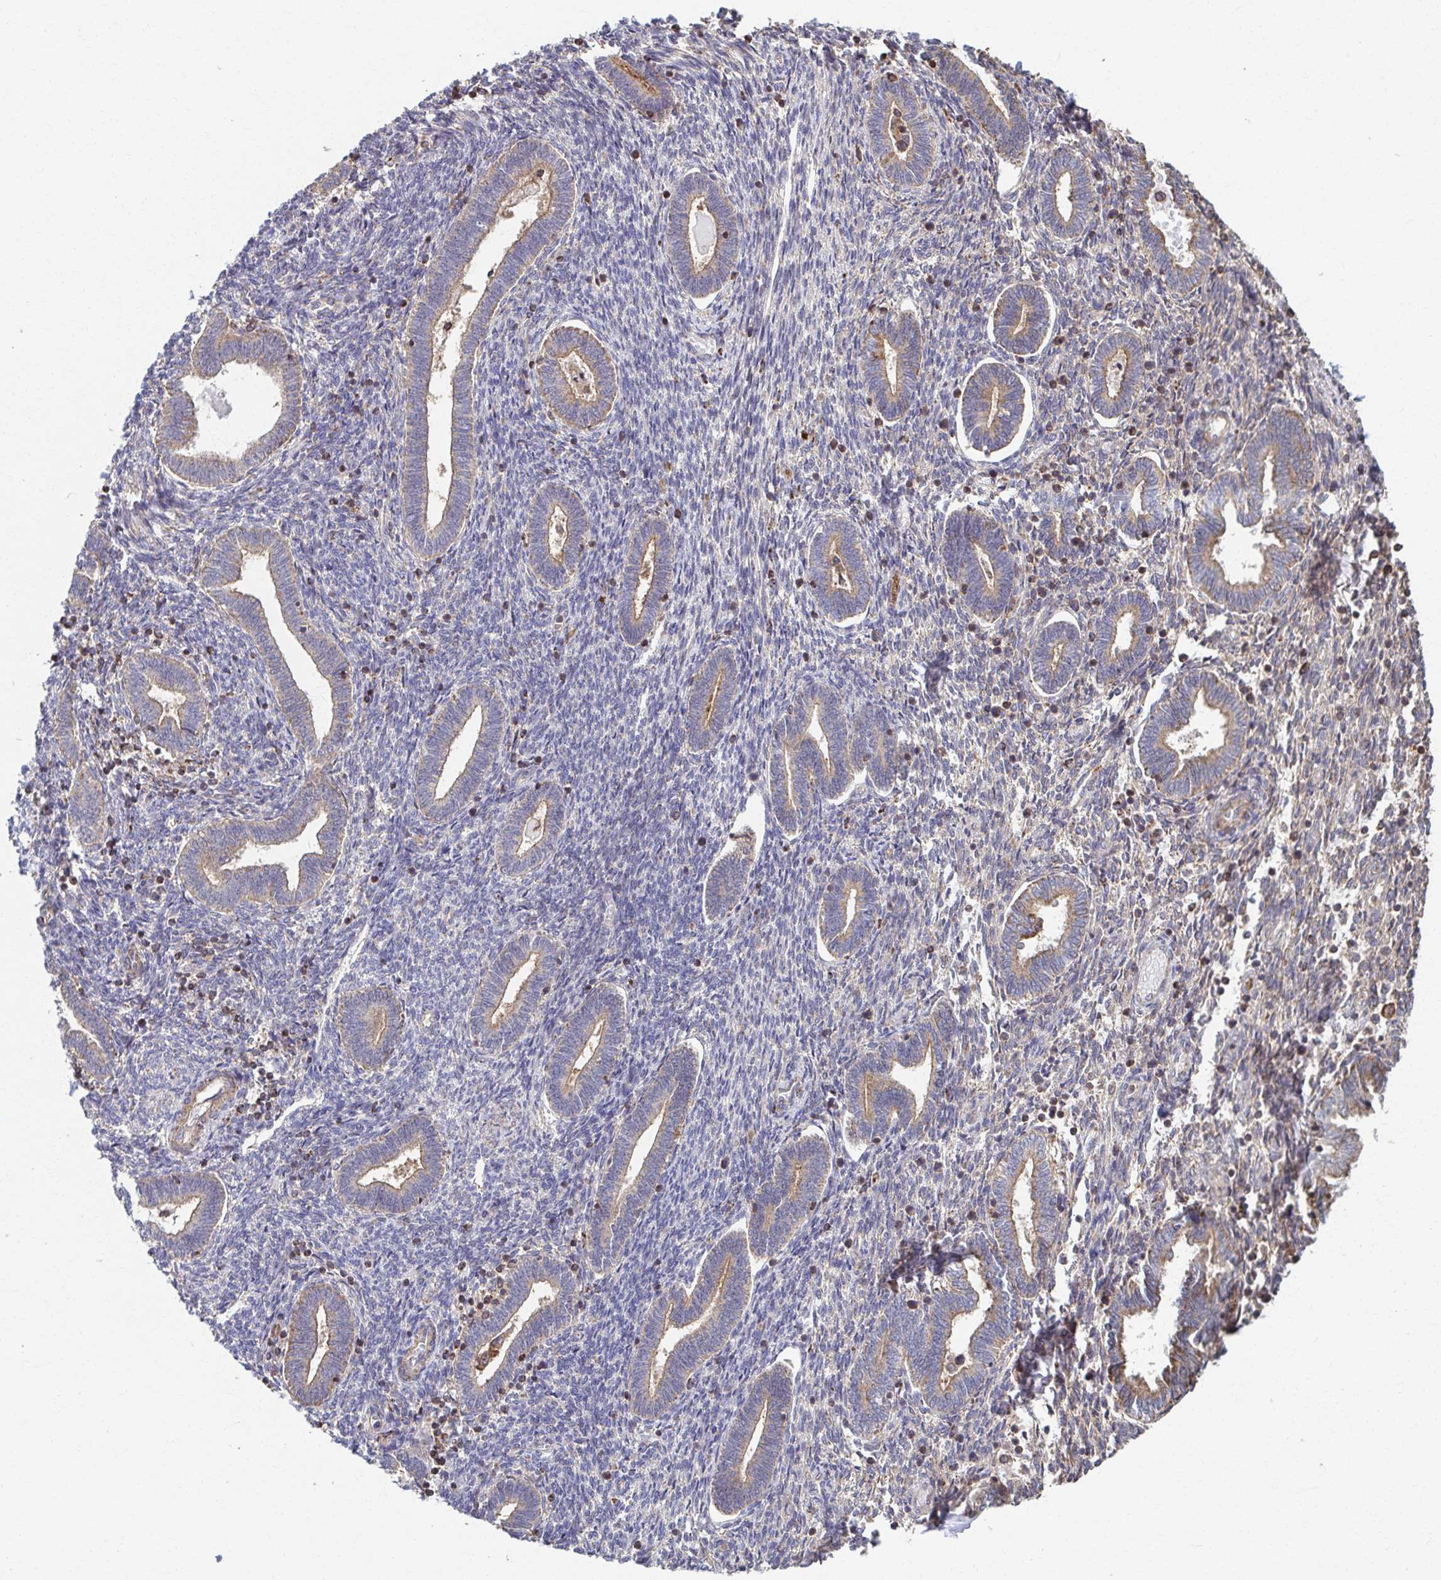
{"staining": {"intensity": "weak", "quantity": "25%-75%", "location": "cytoplasmic/membranous"}, "tissue": "endometrium", "cell_type": "Cells in endometrial stroma", "image_type": "normal", "snomed": [{"axis": "morphology", "description": "Normal tissue, NOS"}, {"axis": "topography", "description": "Endometrium"}], "caption": "Immunohistochemical staining of benign human endometrium displays low levels of weak cytoplasmic/membranous expression in approximately 25%-75% of cells in endometrial stroma. (DAB = brown stain, brightfield microscopy at high magnification).", "gene": "KLHL34", "patient": {"sex": "female", "age": 42}}